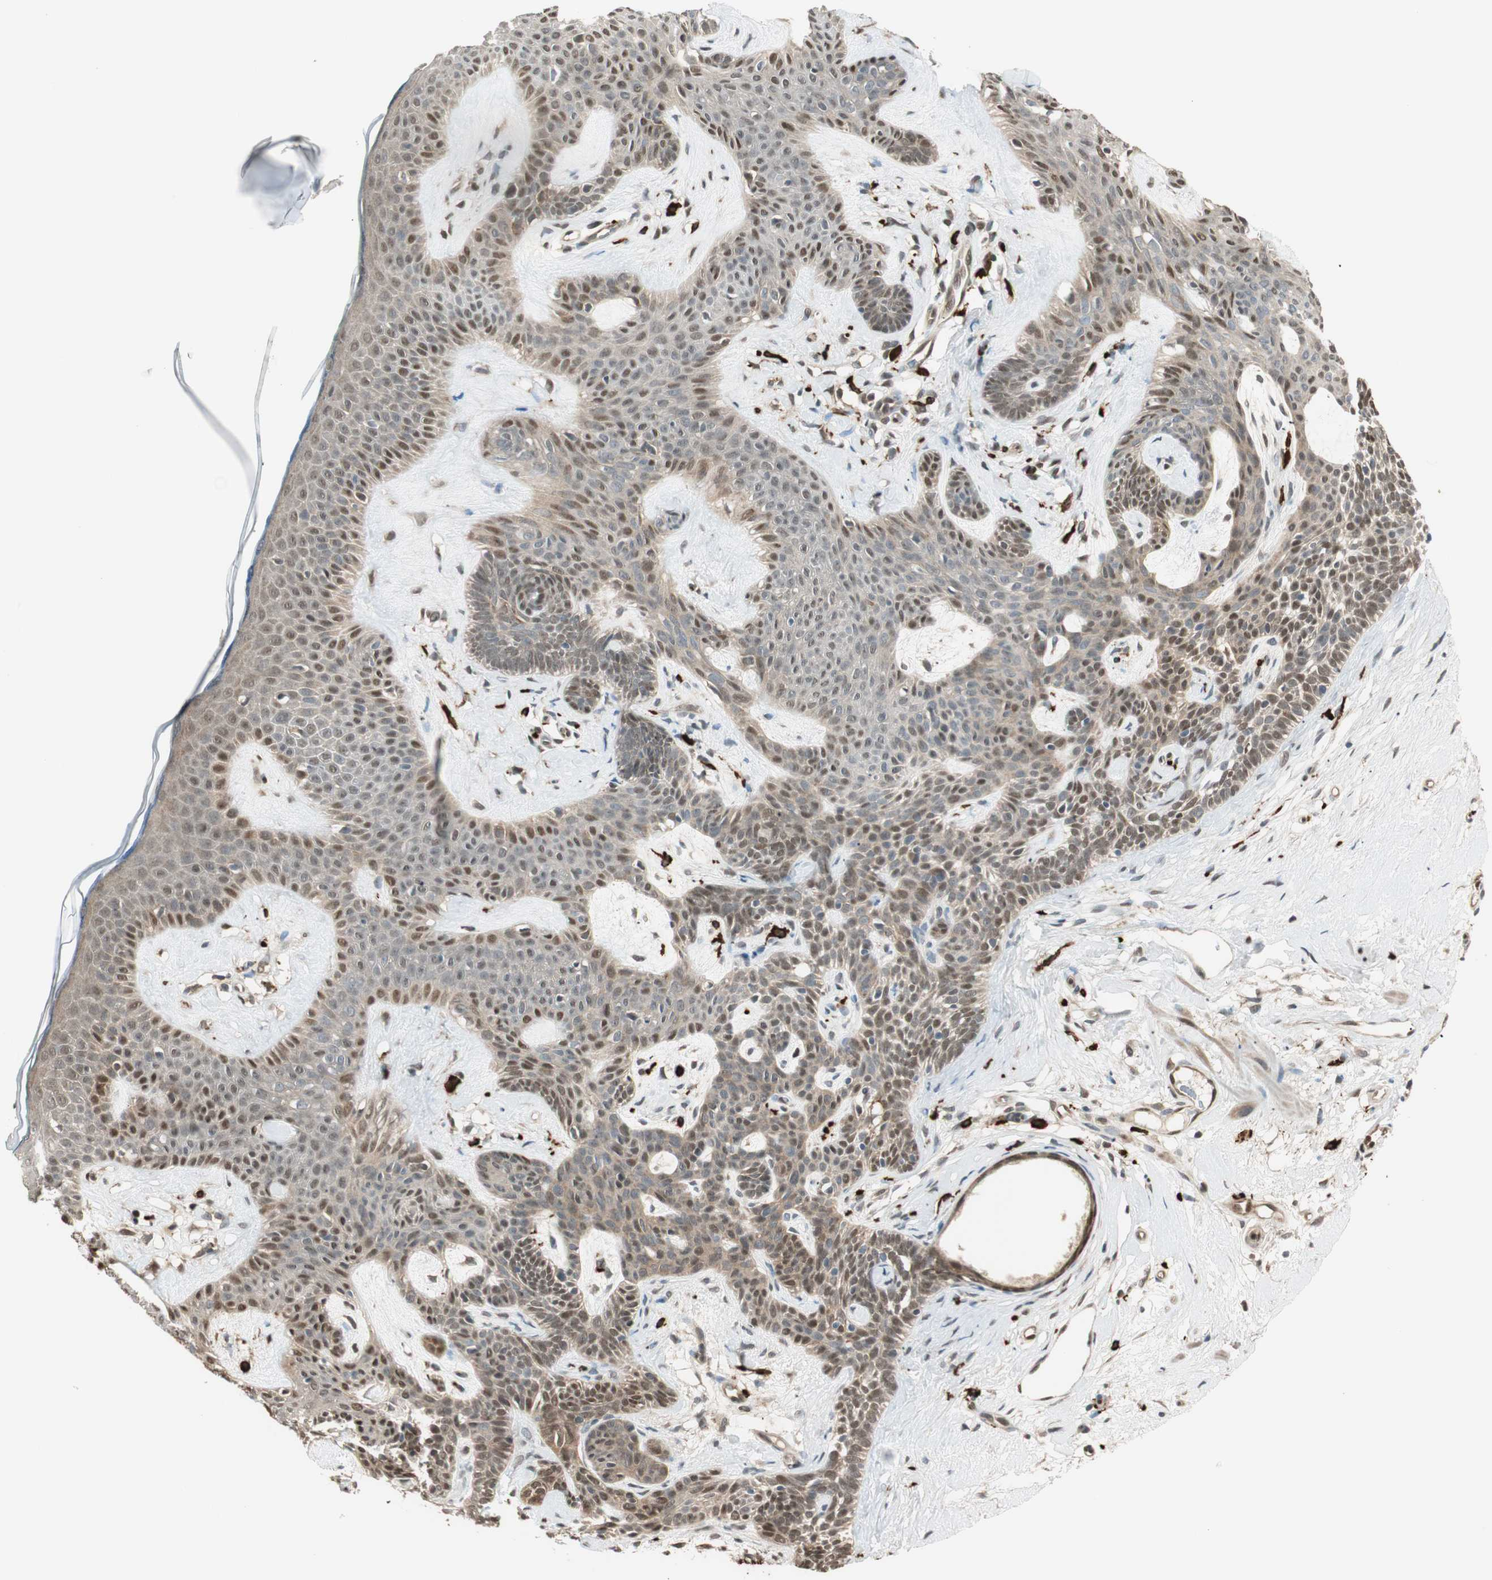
{"staining": {"intensity": "moderate", "quantity": ">75%", "location": "cytoplasmic/membranous,nuclear"}, "tissue": "skin cancer", "cell_type": "Tumor cells", "image_type": "cancer", "snomed": [{"axis": "morphology", "description": "Developmental malformation"}, {"axis": "morphology", "description": "Basal cell carcinoma"}, {"axis": "topography", "description": "Skin"}], "caption": "Immunohistochemical staining of human skin cancer (basal cell carcinoma) displays medium levels of moderate cytoplasmic/membranous and nuclear protein expression in about >75% of tumor cells.", "gene": "ZNF443", "patient": {"sex": "female", "age": 62}}